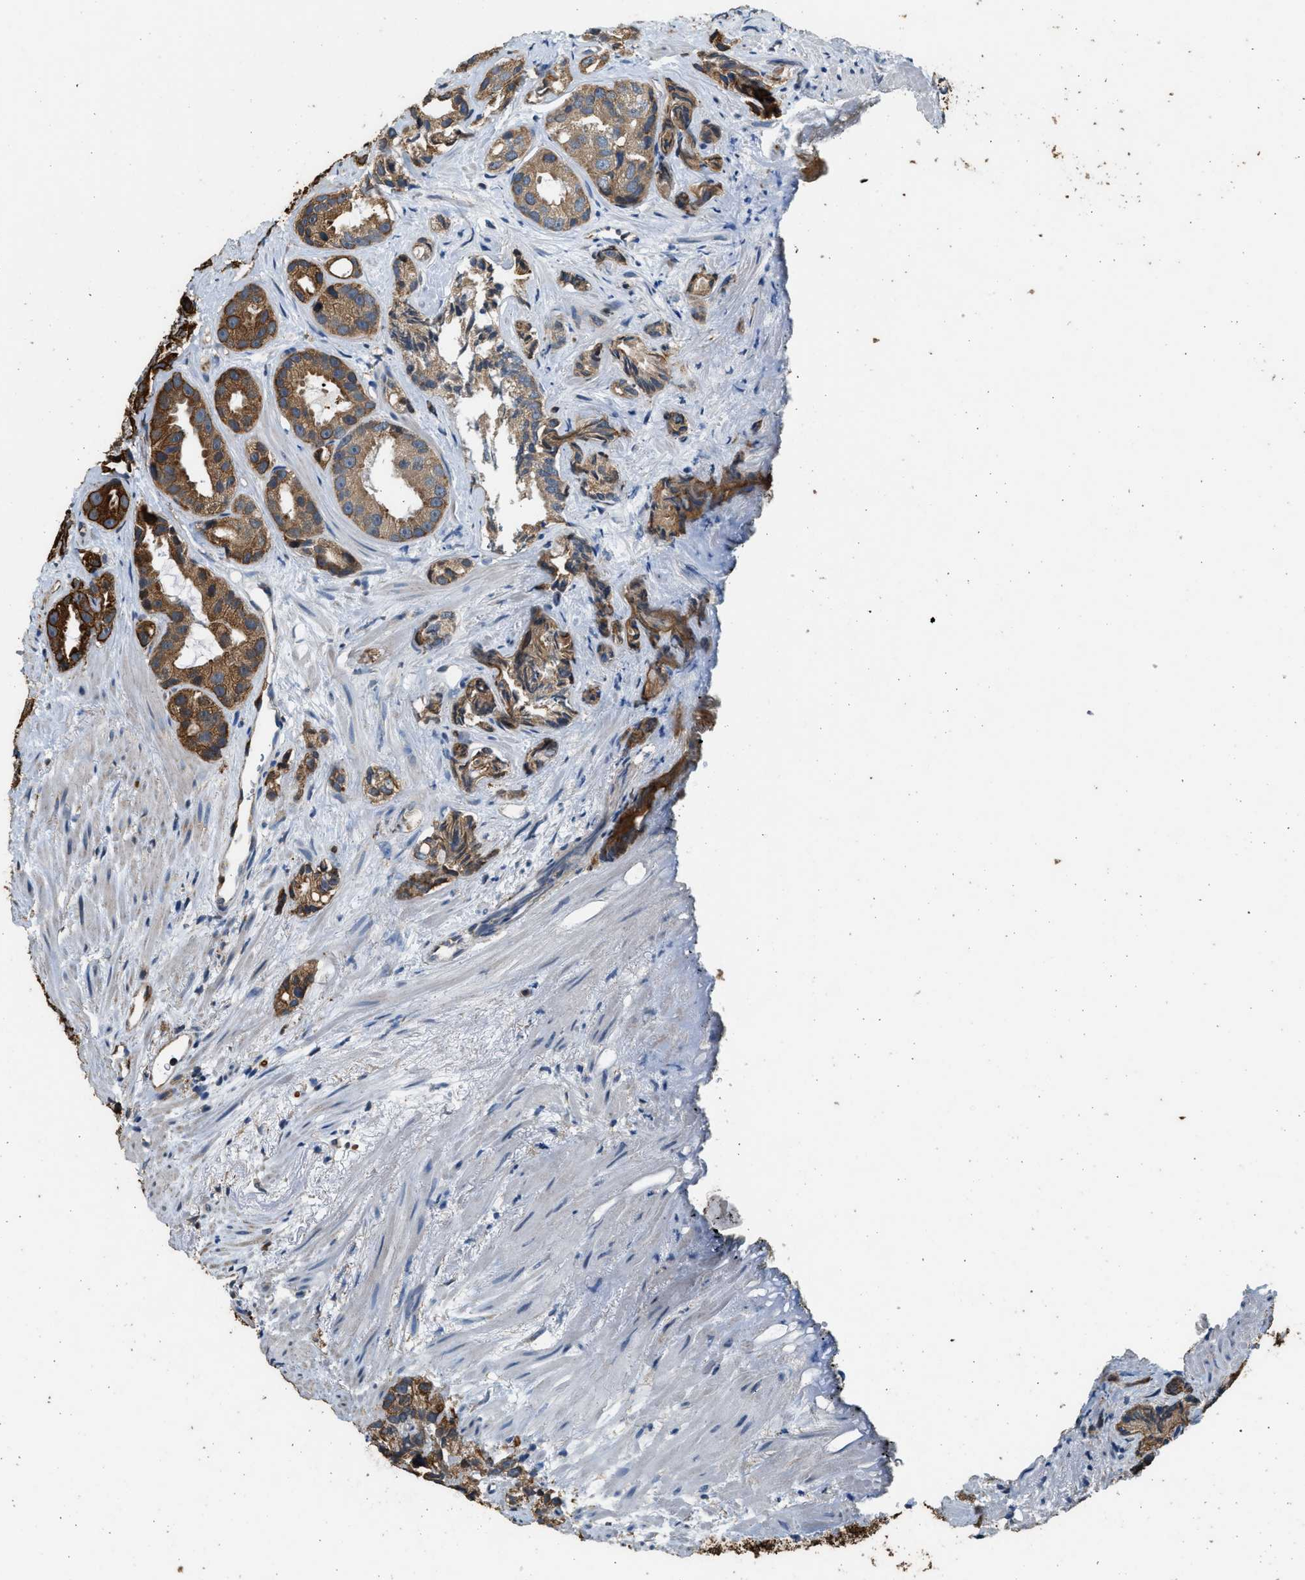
{"staining": {"intensity": "strong", "quantity": ">75%", "location": "cytoplasmic/membranous"}, "tissue": "prostate cancer", "cell_type": "Tumor cells", "image_type": "cancer", "snomed": [{"axis": "morphology", "description": "Adenocarcinoma, Low grade"}, {"axis": "topography", "description": "Prostate"}], "caption": "Prostate cancer (adenocarcinoma (low-grade)) stained for a protein reveals strong cytoplasmic/membranous positivity in tumor cells.", "gene": "PCLO", "patient": {"sex": "male", "age": 89}}